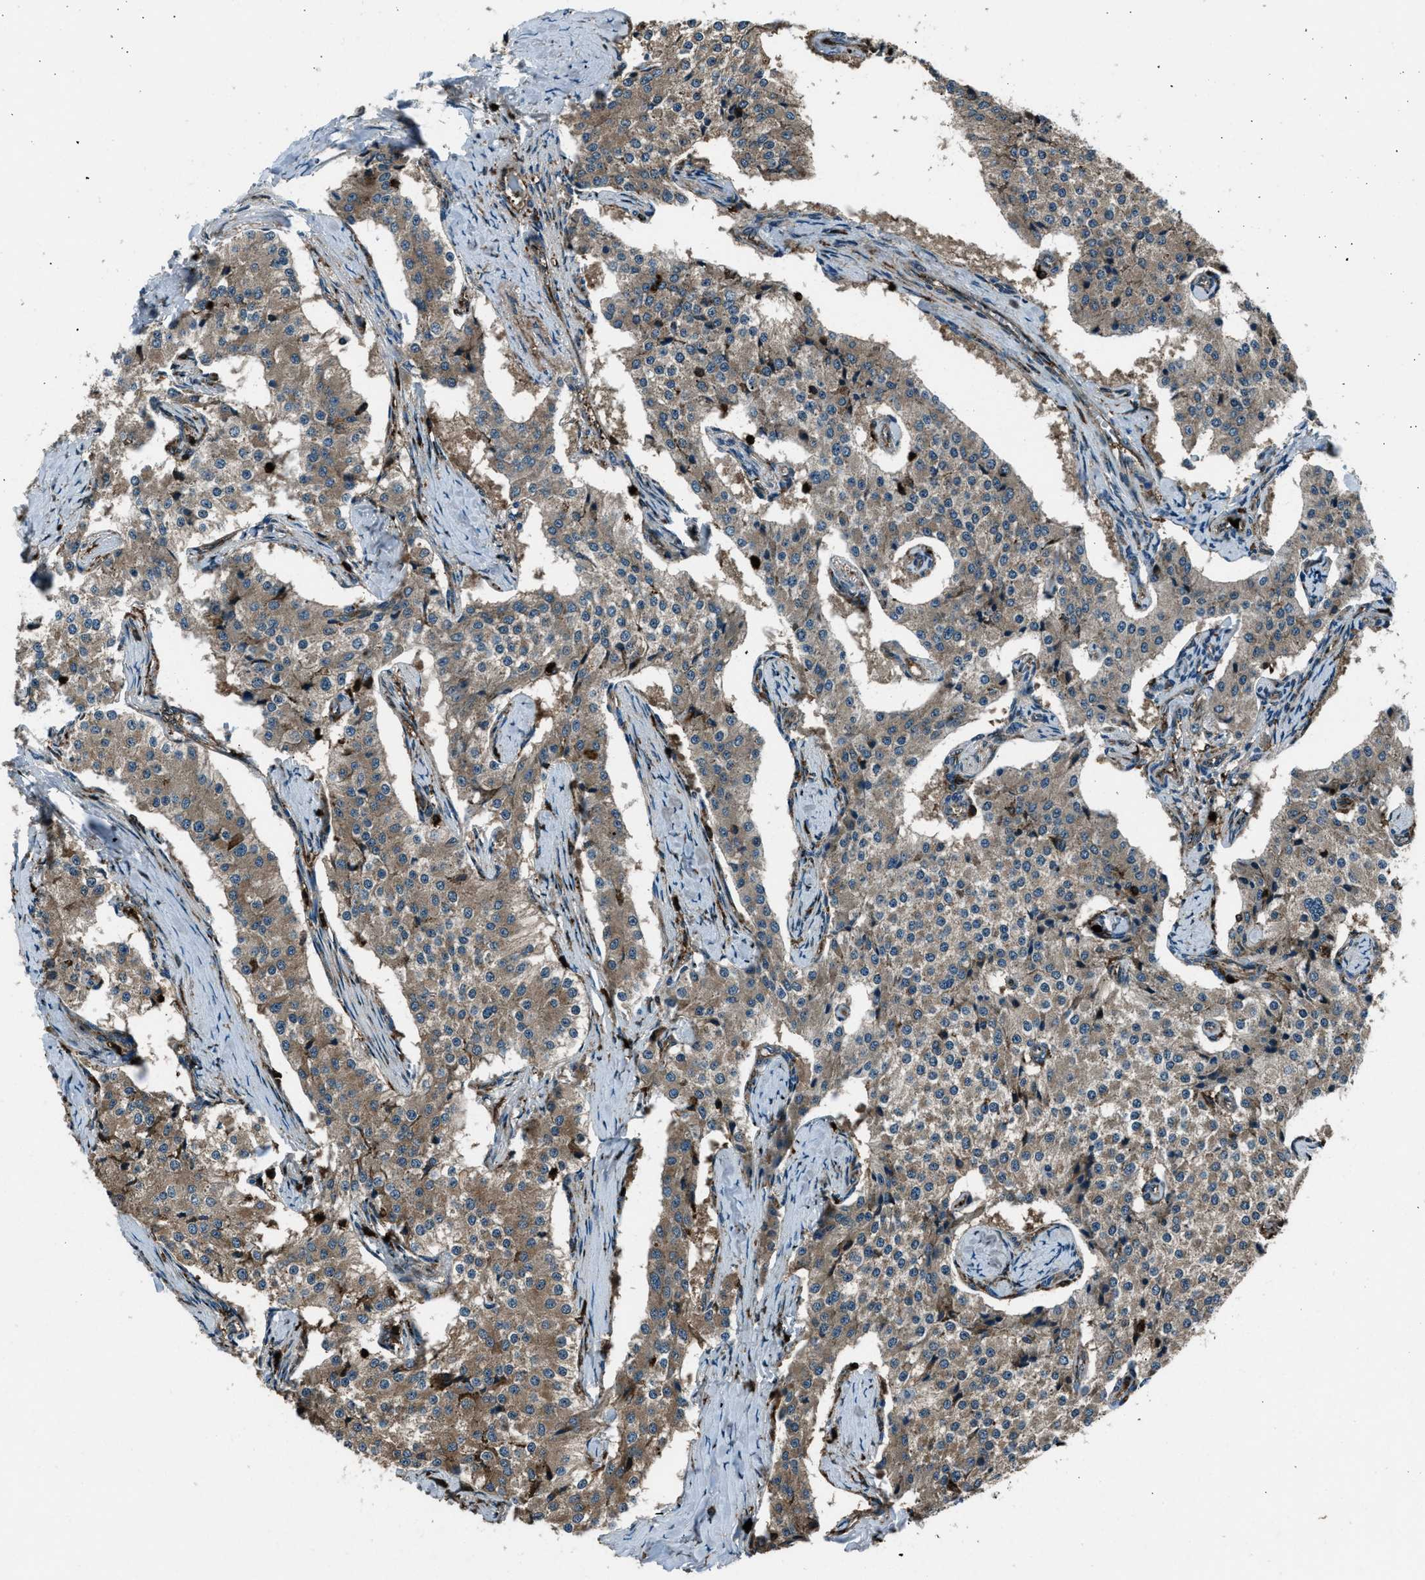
{"staining": {"intensity": "moderate", "quantity": ">75%", "location": "cytoplasmic/membranous"}, "tissue": "carcinoid", "cell_type": "Tumor cells", "image_type": "cancer", "snomed": [{"axis": "morphology", "description": "Carcinoid, malignant, NOS"}, {"axis": "topography", "description": "Colon"}], "caption": "This histopathology image demonstrates immunohistochemistry staining of human malignant carcinoid, with medium moderate cytoplasmic/membranous staining in about >75% of tumor cells.", "gene": "SNX30", "patient": {"sex": "female", "age": 52}}